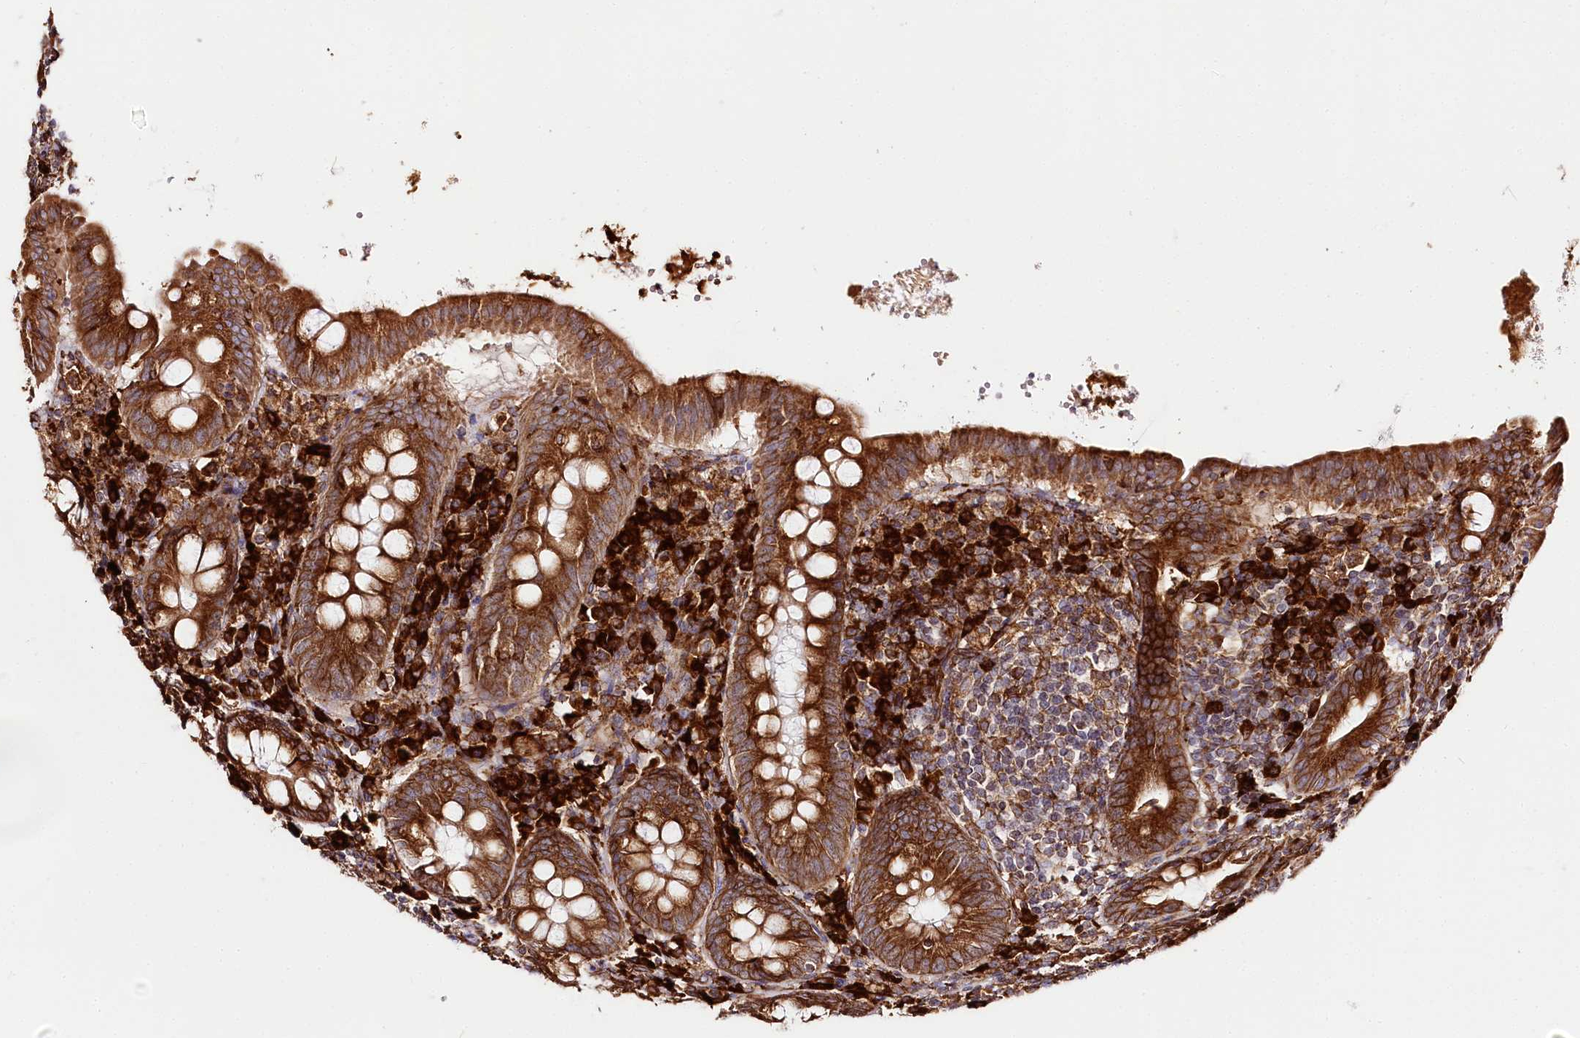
{"staining": {"intensity": "strong", "quantity": ">75%", "location": "cytoplasmic/membranous"}, "tissue": "appendix", "cell_type": "Glandular cells", "image_type": "normal", "snomed": [{"axis": "morphology", "description": "Normal tissue, NOS"}, {"axis": "topography", "description": "Appendix"}], "caption": "A high amount of strong cytoplasmic/membranous expression is appreciated in approximately >75% of glandular cells in benign appendix.", "gene": "CNPY2", "patient": {"sex": "female", "age": 54}}